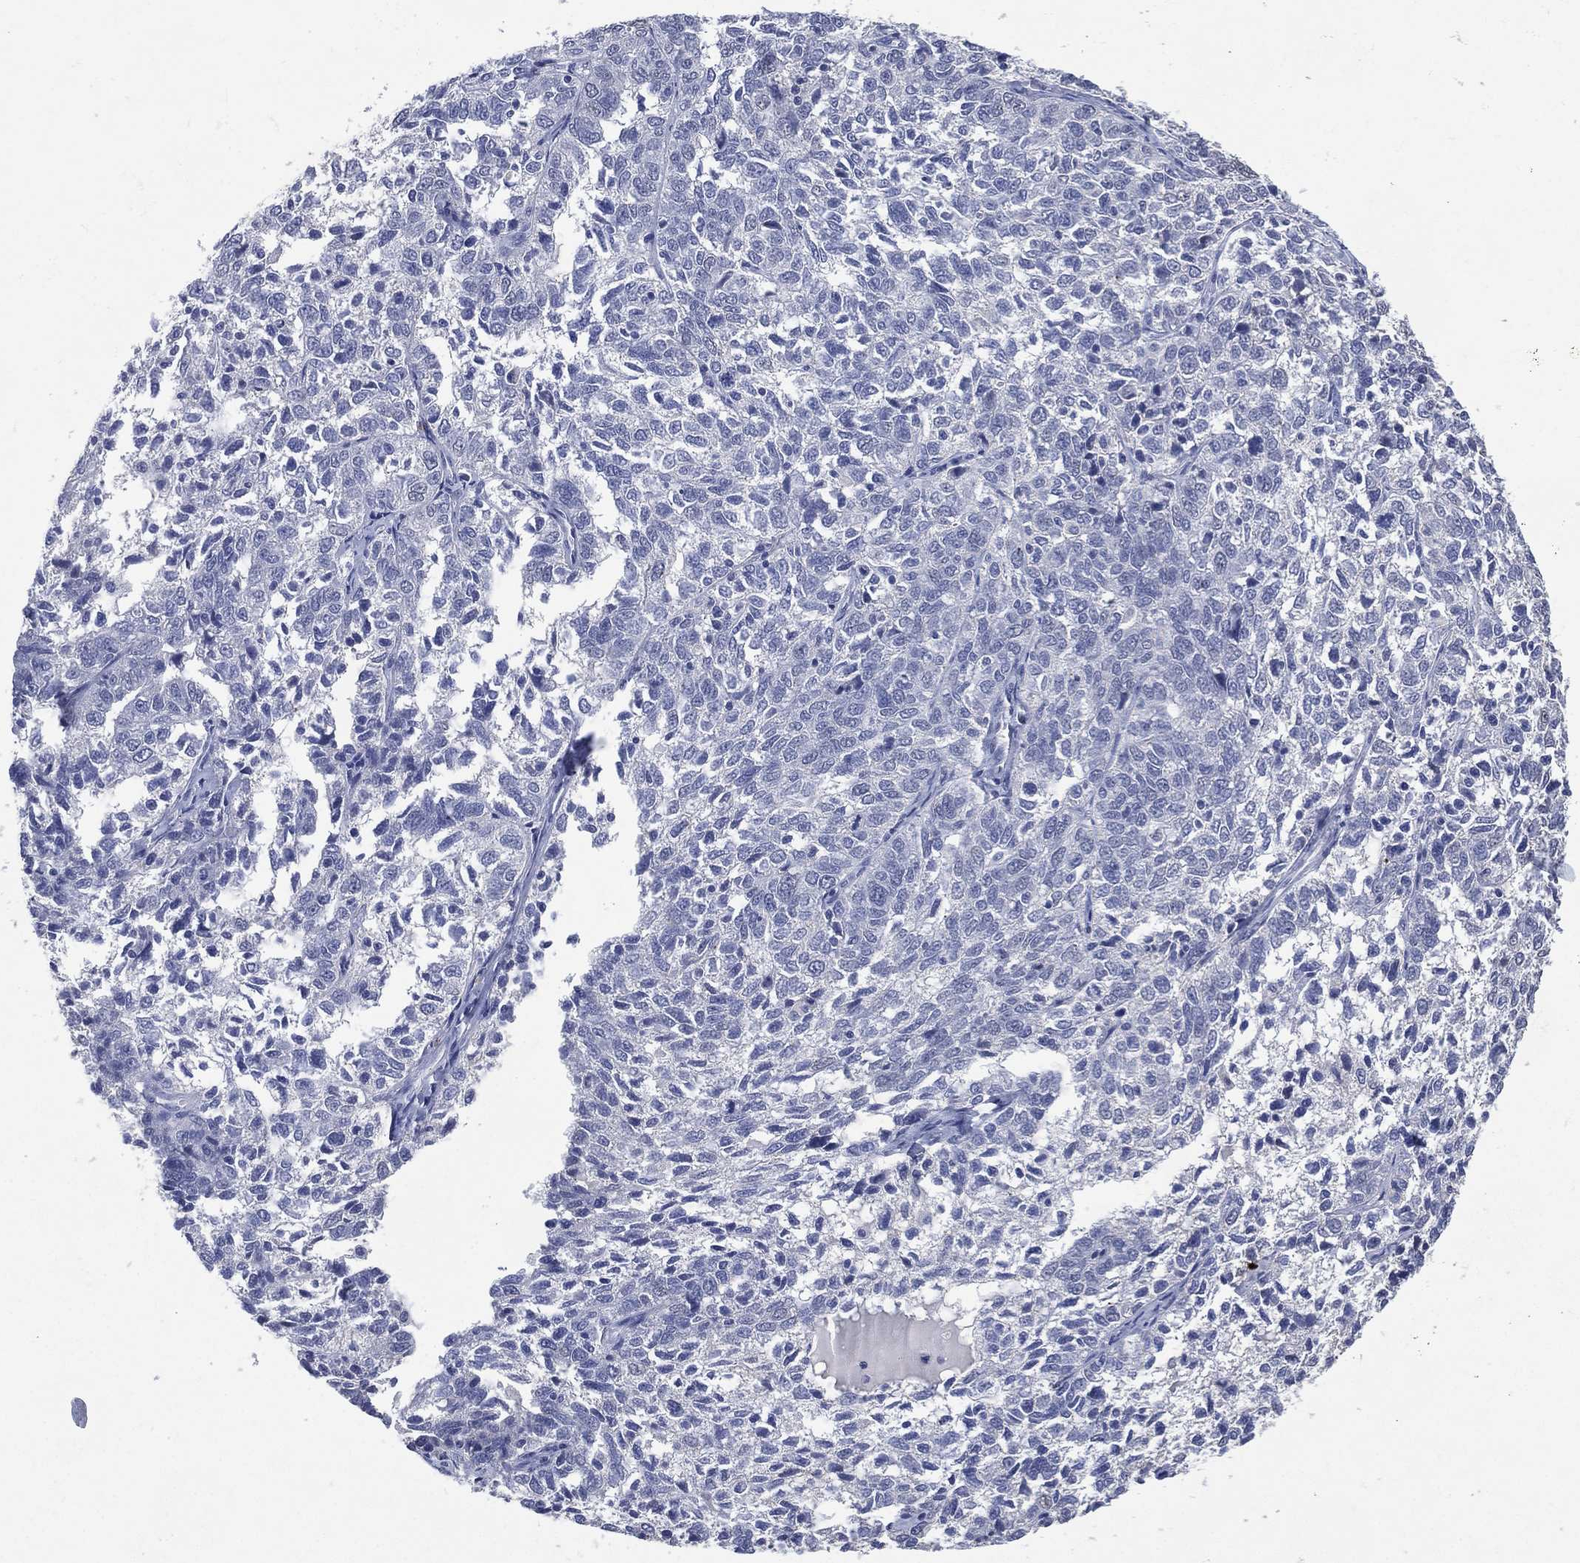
{"staining": {"intensity": "negative", "quantity": "none", "location": "none"}, "tissue": "ovarian cancer", "cell_type": "Tumor cells", "image_type": "cancer", "snomed": [{"axis": "morphology", "description": "Cystadenocarcinoma, serous, NOS"}, {"axis": "topography", "description": "Ovary"}], "caption": "Immunohistochemistry (IHC) micrograph of ovarian cancer stained for a protein (brown), which exhibits no expression in tumor cells. The staining is performed using DAB brown chromogen with nuclei counter-stained in using hematoxylin.", "gene": "FSCN2", "patient": {"sex": "female", "age": 71}}